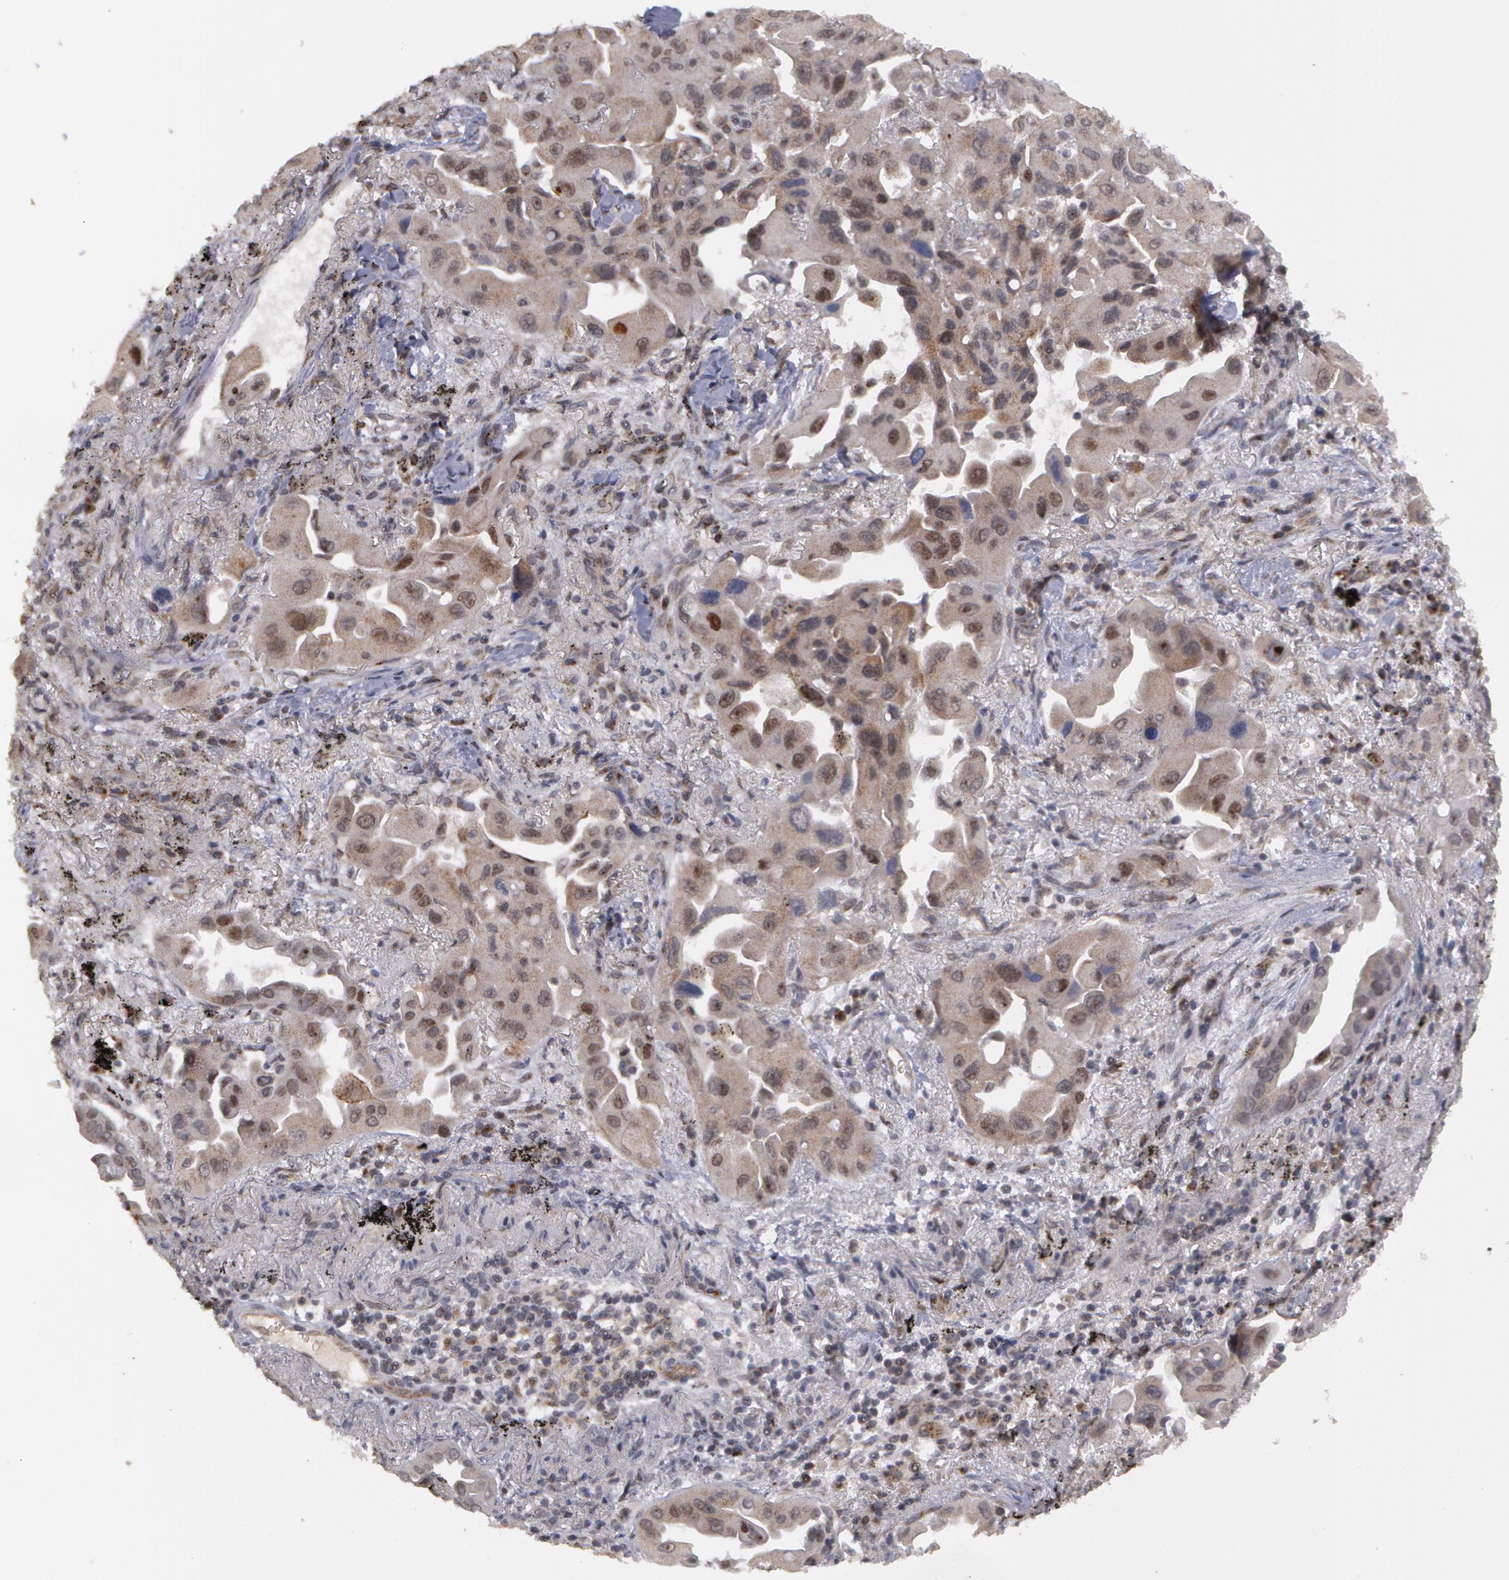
{"staining": {"intensity": "weak", "quantity": "<25%", "location": "nuclear"}, "tissue": "lung cancer", "cell_type": "Tumor cells", "image_type": "cancer", "snomed": [{"axis": "morphology", "description": "Adenocarcinoma, NOS"}, {"axis": "topography", "description": "Lung"}], "caption": "Histopathology image shows no protein staining in tumor cells of lung cancer (adenocarcinoma) tissue. (Immunohistochemistry, brightfield microscopy, high magnification).", "gene": "STX5", "patient": {"sex": "male", "age": 68}}